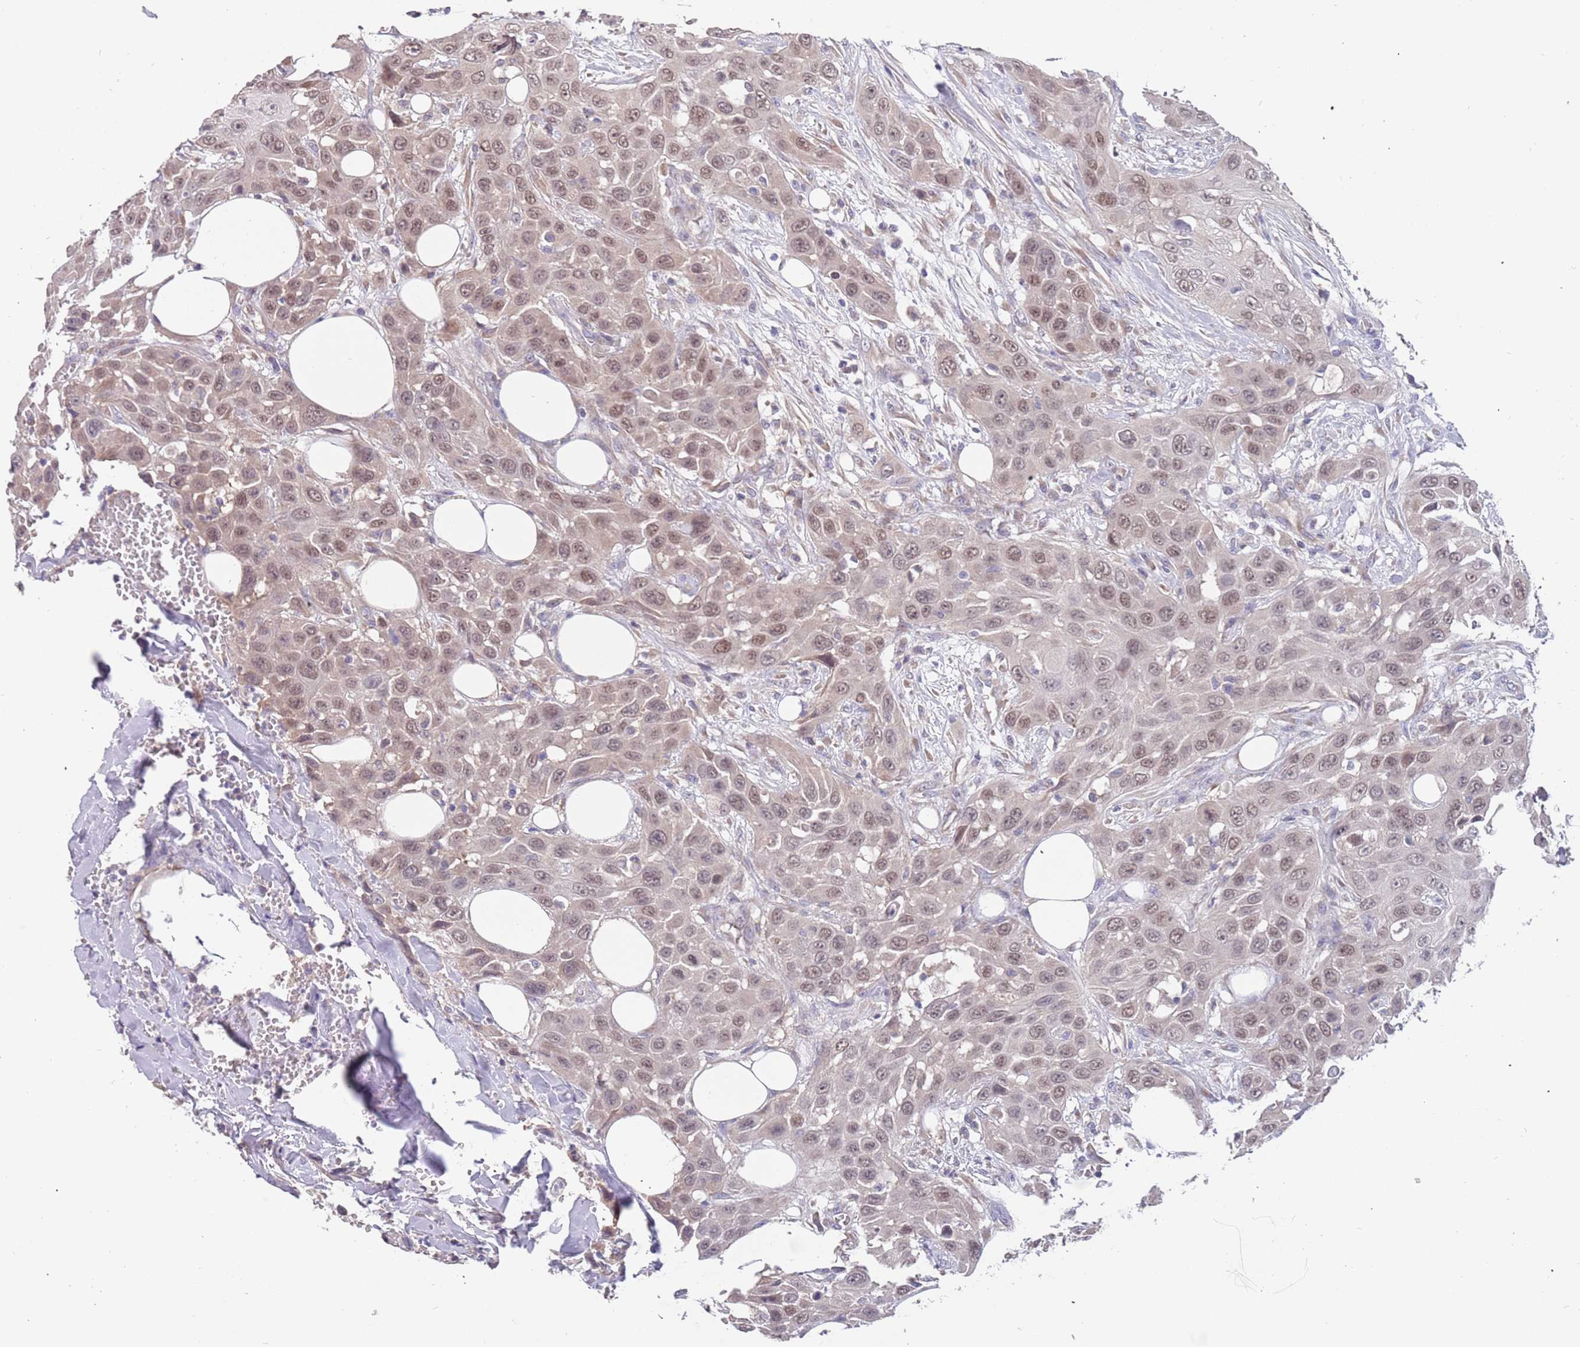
{"staining": {"intensity": "weak", "quantity": ">75%", "location": "nuclear"}, "tissue": "head and neck cancer", "cell_type": "Tumor cells", "image_type": "cancer", "snomed": [{"axis": "morphology", "description": "Squamous cell carcinoma, NOS"}, {"axis": "topography", "description": "Head-Neck"}], "caption": "The immunohistochemical stain shows weak nuclear expression in tumor cells of head and neck squamous cell carcinoma tissue.", "gene": "ZNF746", "patient": {"sex": "male", "age": 81}}